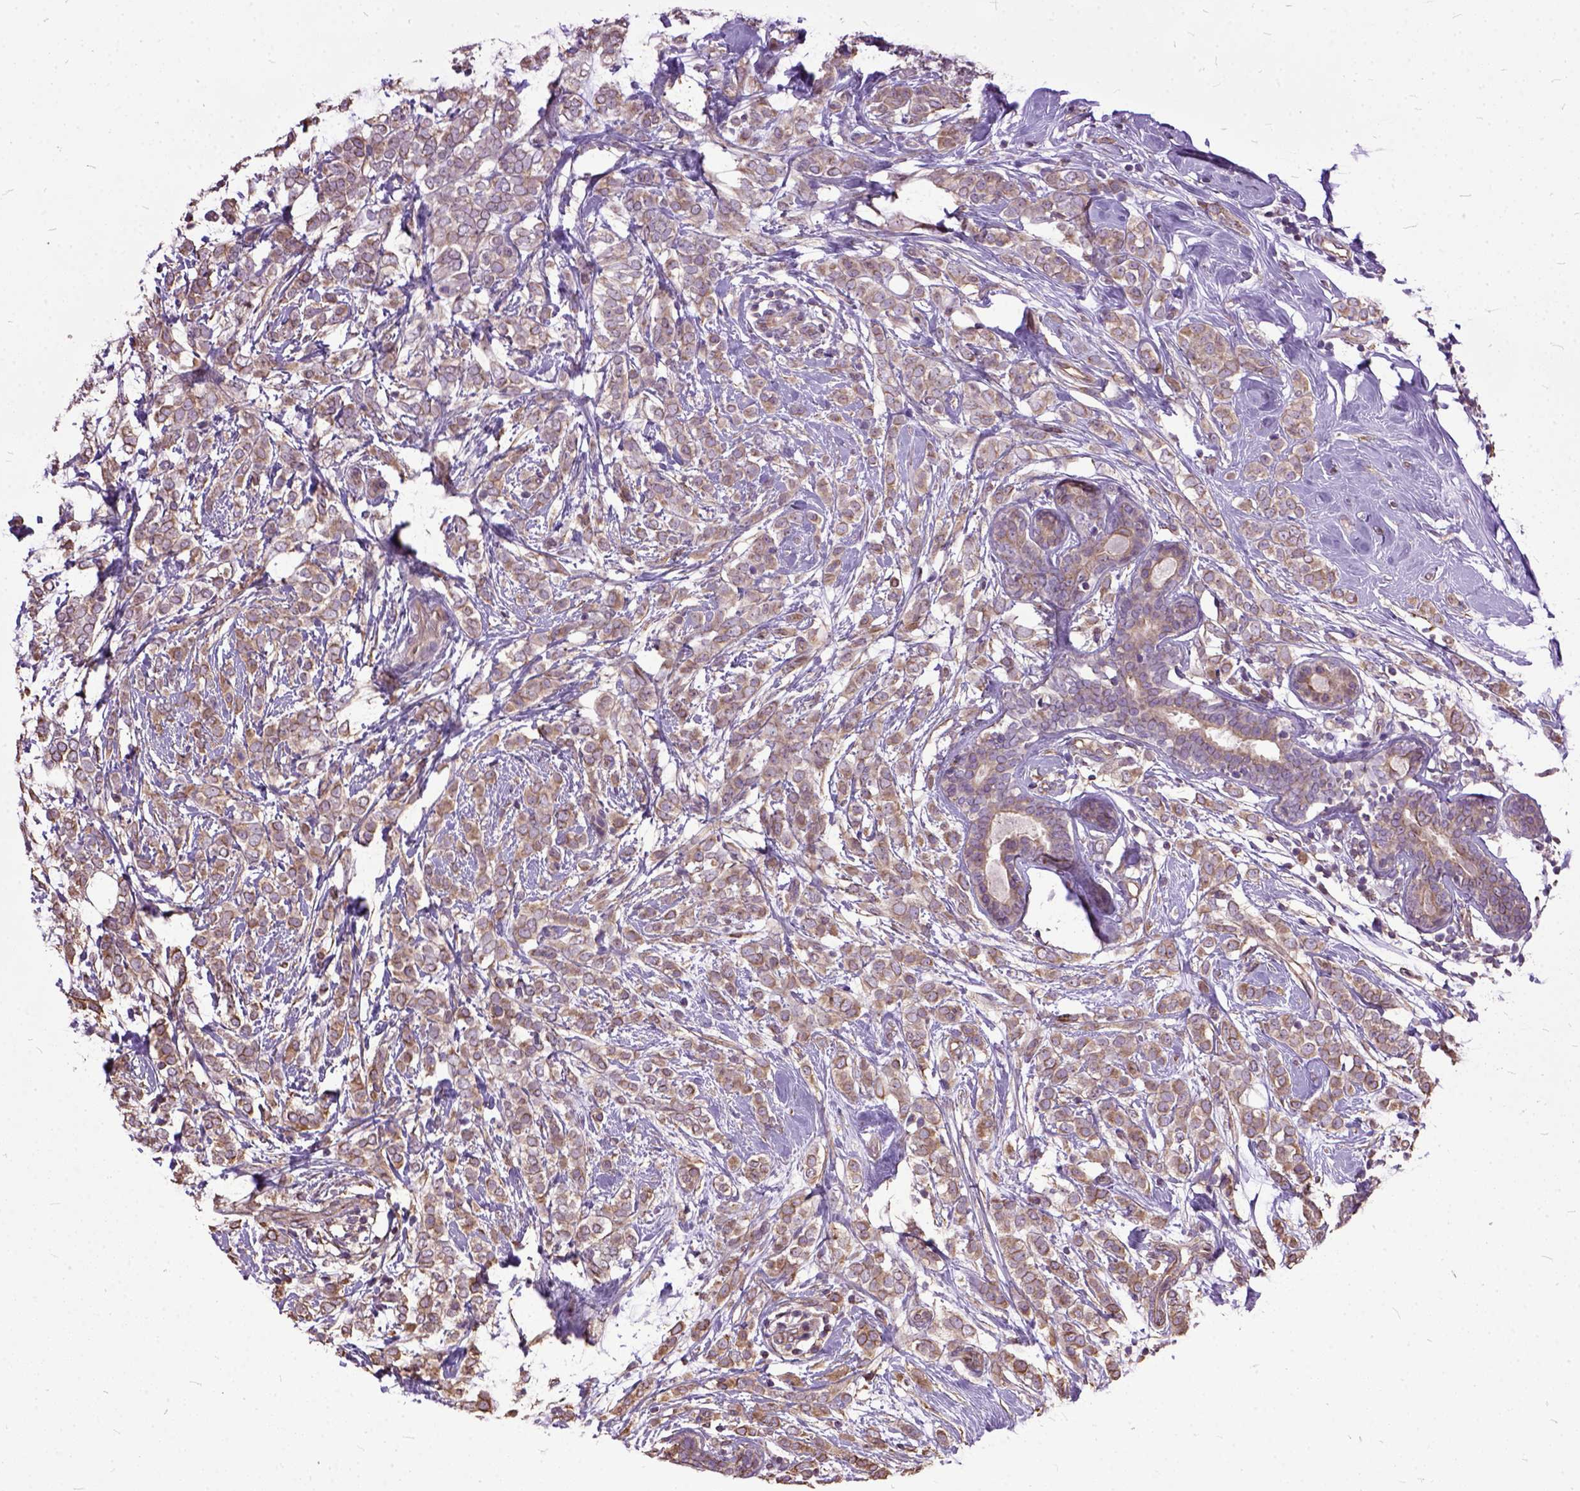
{"staining": {"intensity": "moderate", "quantity": ">75%", "location": "cytoplasmic/membranous"}, "tissue": "breast cancer", "cell_type": "Tumor cells", "image_type": "cancer", "snomed": [{"axis": "morphology", "description": "Lobular carcinoma"}, {"axis": "topography", "description": "Breast"}], "caption": "Tumor cells exhibit moderate cytoplasmic/membranous expression in approximately >75% of cells in breast lobular carcinoma.", "gene": "AREG", "patient": {"sex": "female", "age": 49}}